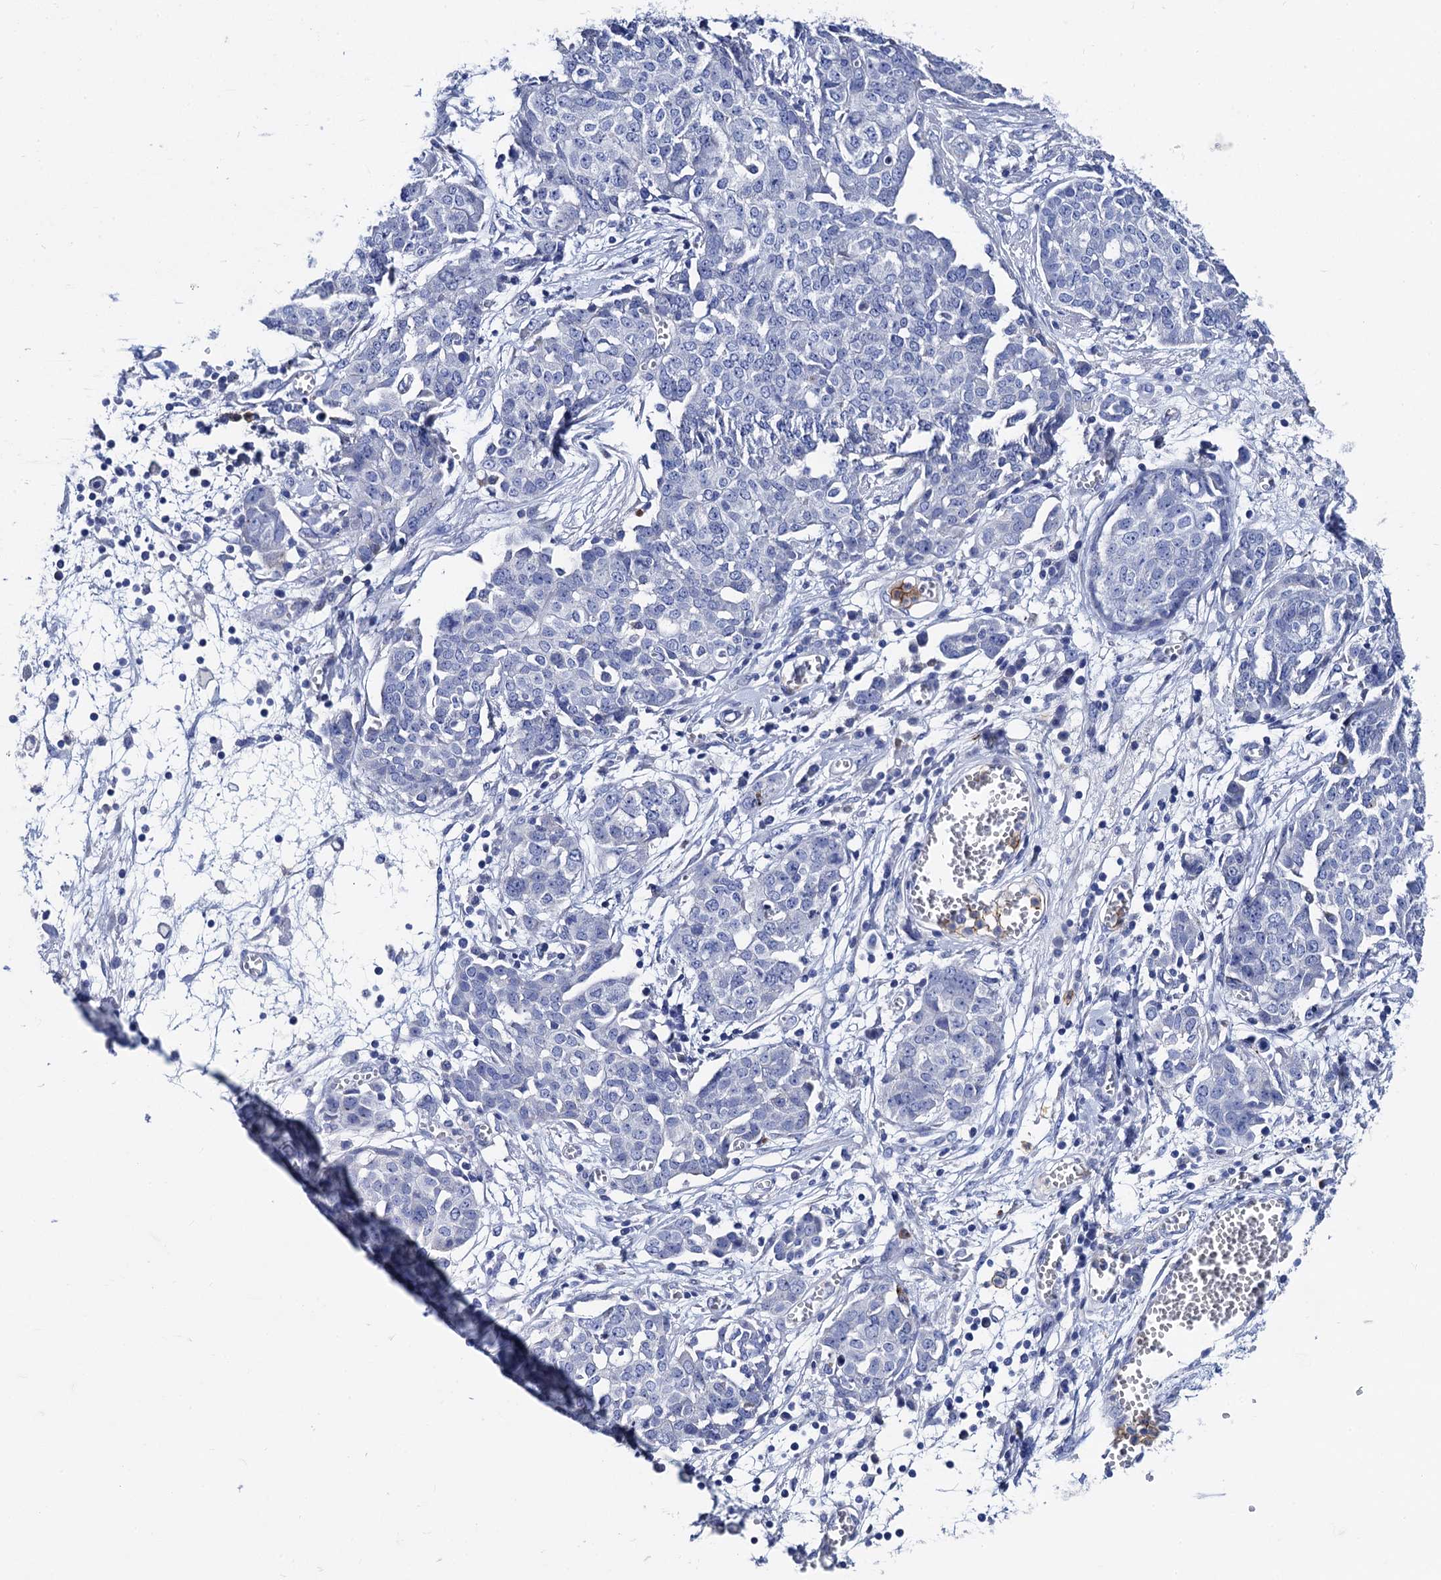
{"staining": {"intensity": "negative", "quantity": "none", "location": "none"}, "tissue": "ovarian cancer", "cell_type": "Tumor cells", "image_type": "cancer", "snomed": [{"axis": "morphology", "description": "Cystadenocarcinoma, serous, NOS"}, {"axis": "topography", "description": "Soft tissue"}, {"axis": "topography", "description": "Ovary"}], "caption": "Micrograph shows no protein expression in tumor cells of ovarian cancer tissue. The staining was performed using DAB (3,3'-diaminobenzidine) to visualize the protein expression in brown, while the nuclei were stained in blue with hematoxylin (Magnification: 20x).", "gene": "FREM3", "patient": {"sex": "female", "age": 57}}